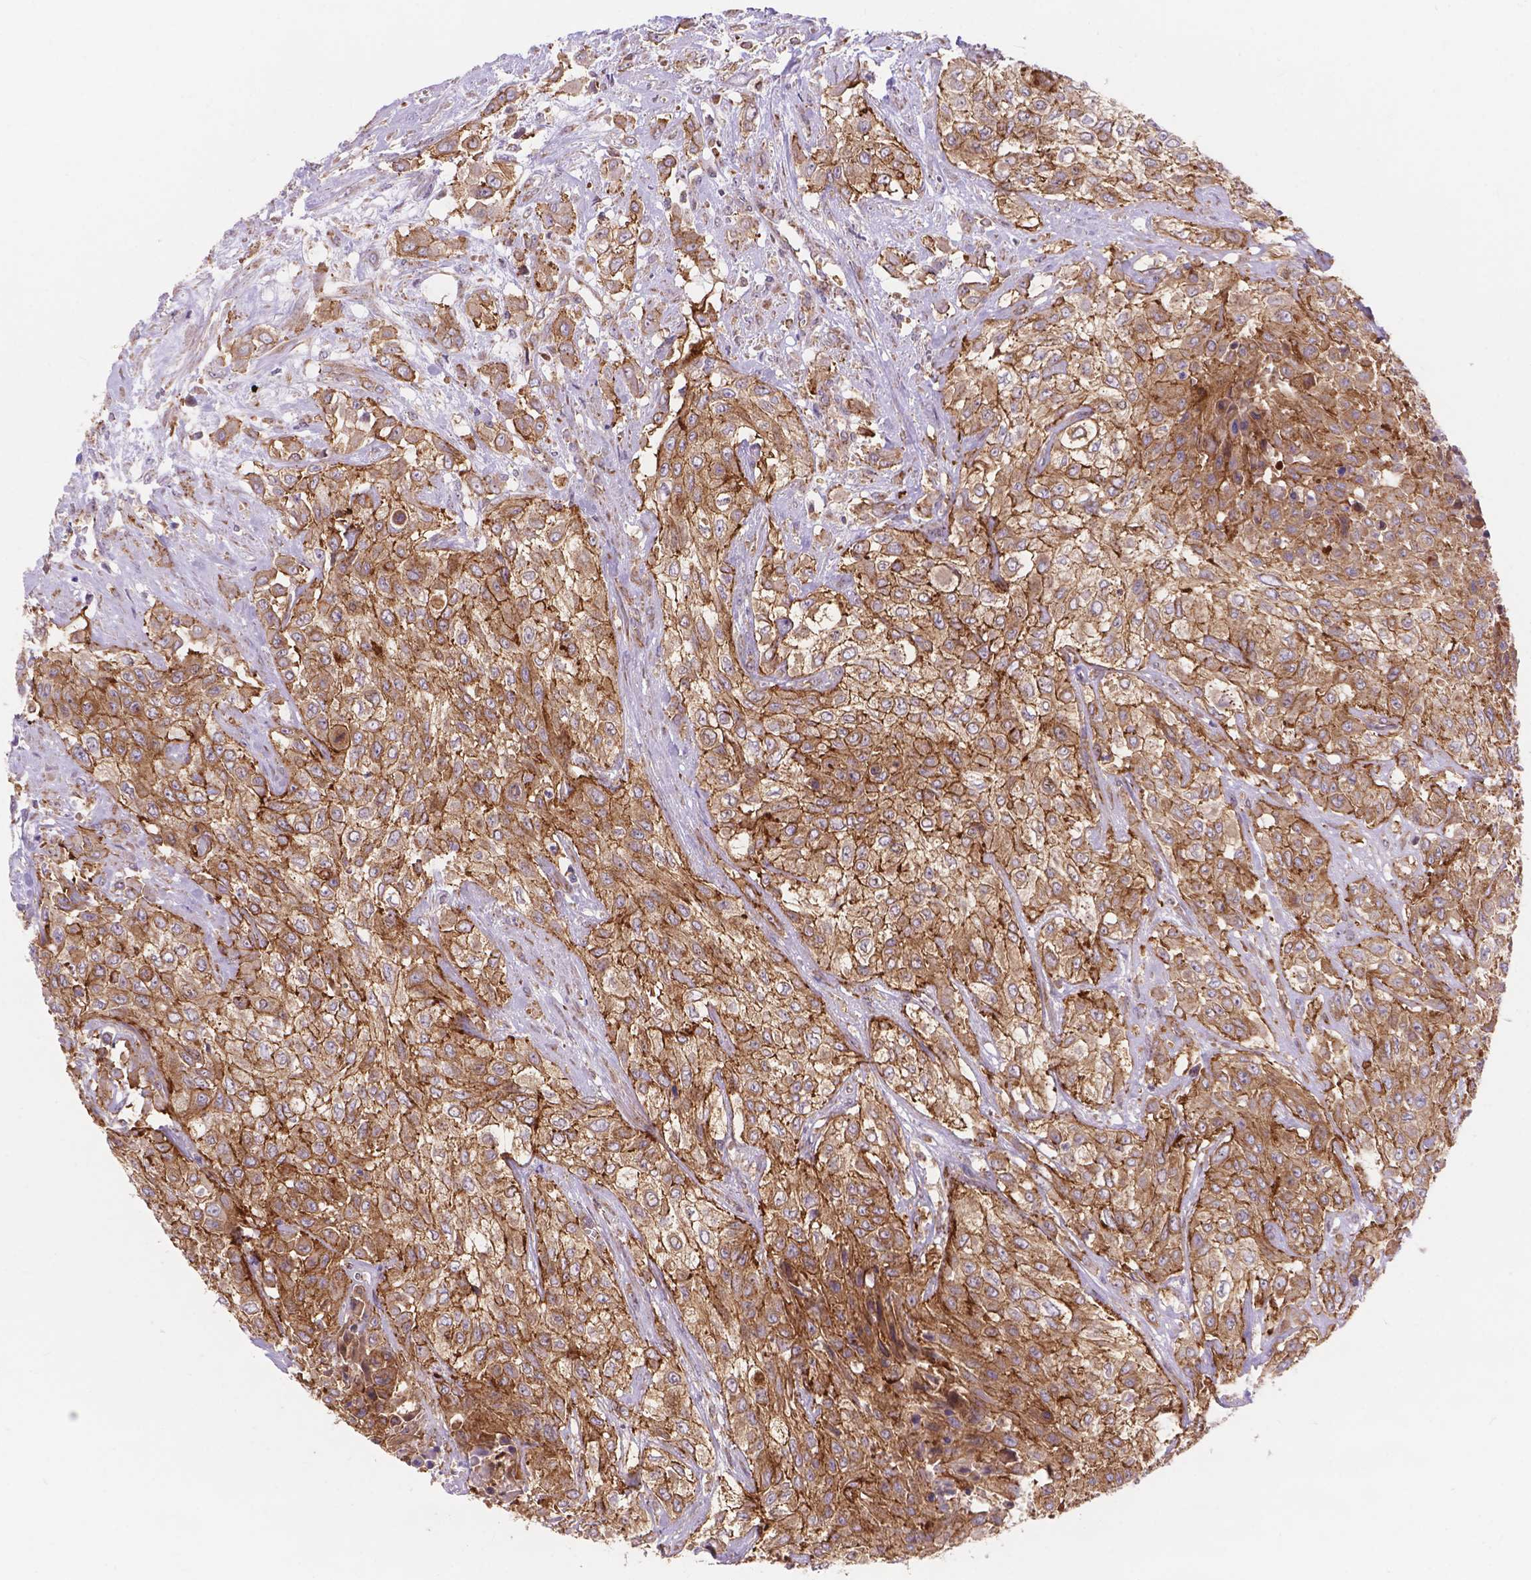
{"staining": {"intensity": "moderate", "quantity": ">75%", "location": "cytoplasmic/membranous"}, "tissue": "urothelial cancer", "cell_type": "Tumor cells", "image_type": "cancer", "snomed": [{"axis": "morphology", "description": "Urothelial carcinoma, High grade"}, {"axis": "topography", "description": "Urinary bladder"}], "caption": "A high-resolution micrograph shows immunohistochemistry staining of urothelial cancer, which shows moderate cytoplasmic/membranous positivity in approximately >75% of tumor cells. (DAB (3,3'-diaminobenzidine) = brown stain, brightfield microscopy at high magnification).", "gene": "AK3", "patient": {"sex": "male", "age": 57}}